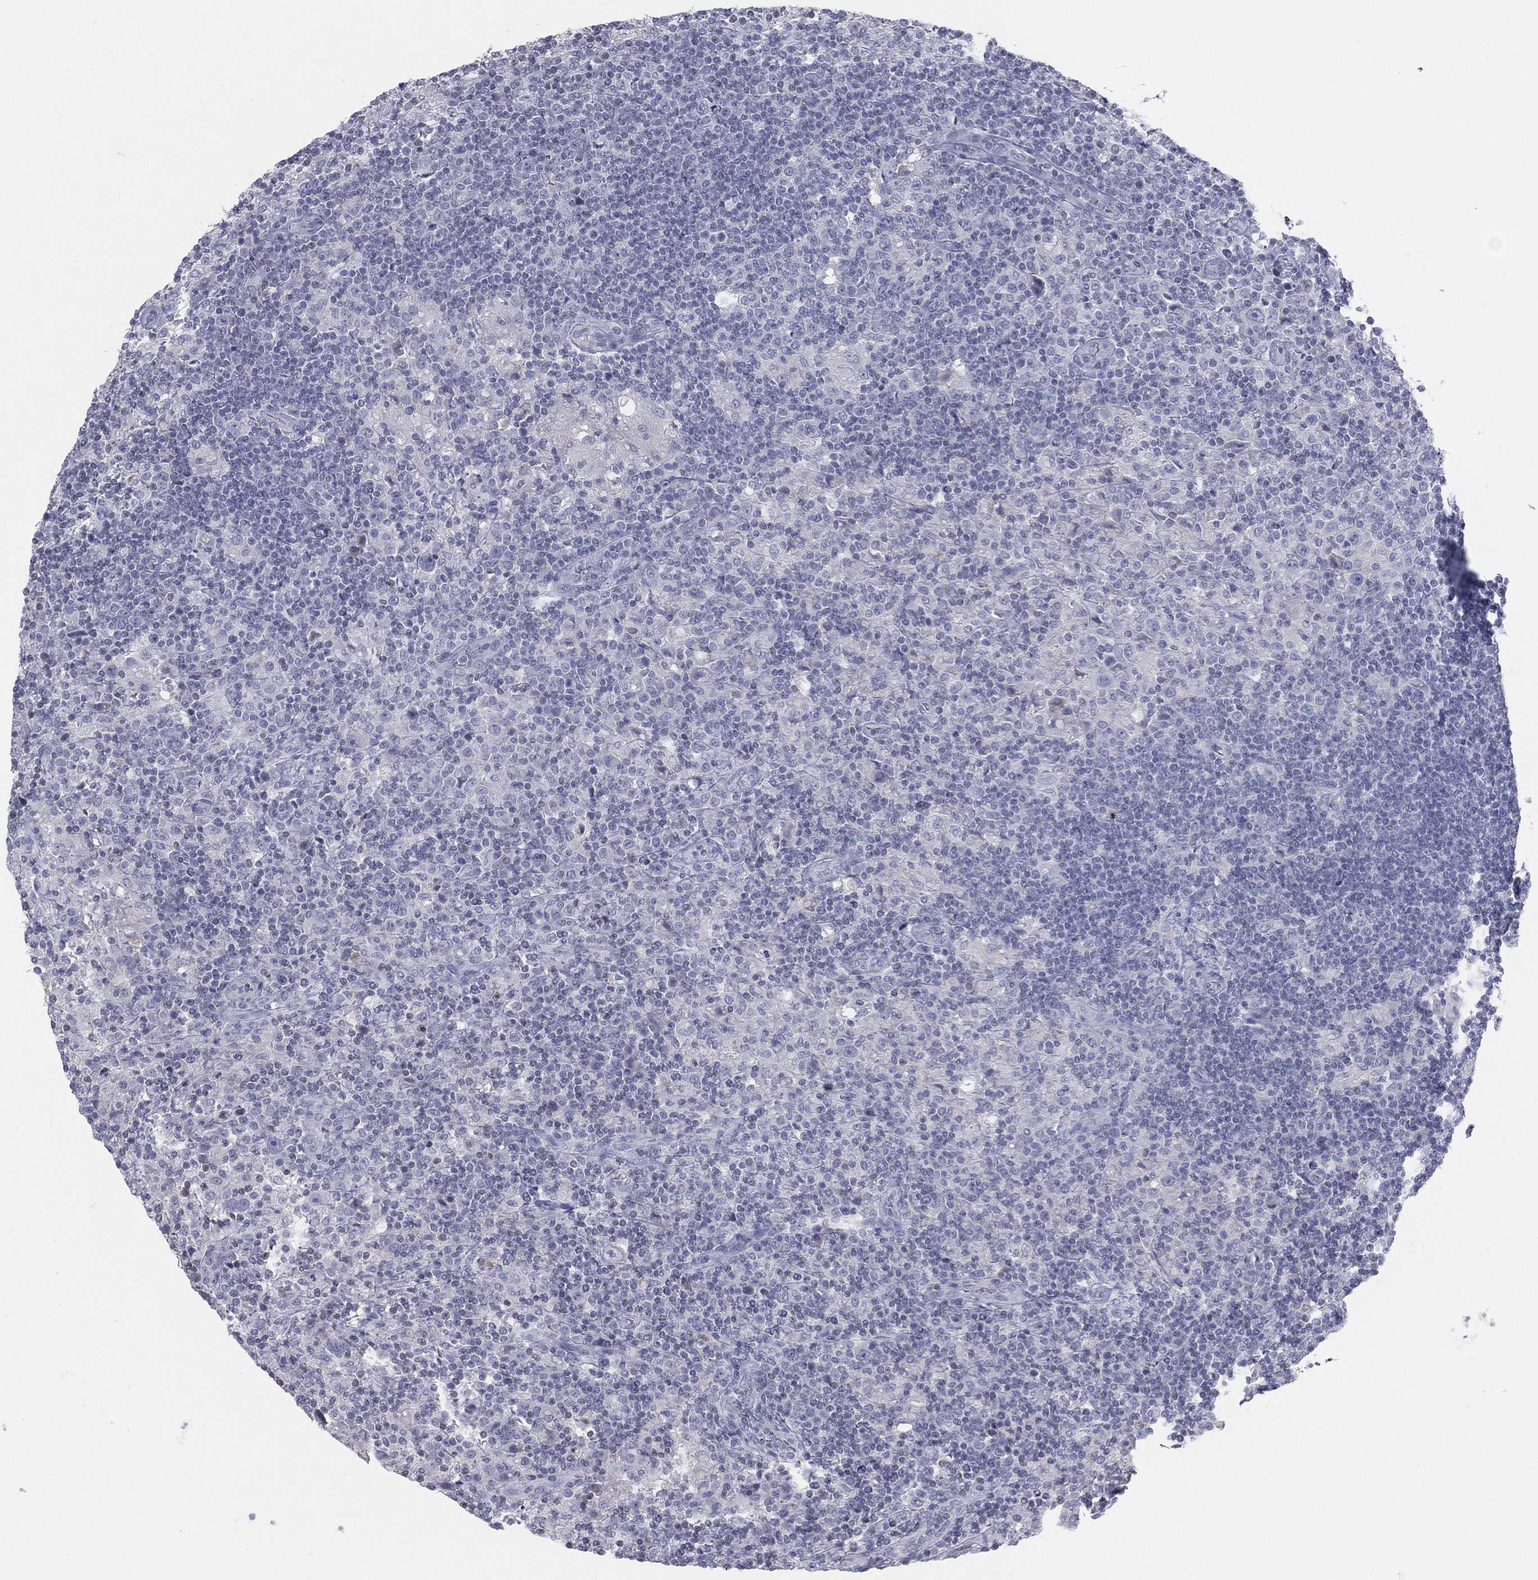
{"staining": {"intensity": "negative", "quantity": "none", "location": "none"}, "tissue": "lymphoma", "cell_type": "Tumor cells", "image_type": "cancer", "snomed": [{"axis": "morphology", "description": "Hodgkin's disease, NOS"}, {"axis": "topography", "description": "Lymph node"}], "caption": "Immunohistochemistry photomicrograph of neoplastic tissue: Hodgkin's disease stained with DAB displays no significant protein positivity in tumor cells.", "gene": "CPT1B", "patient": {"sex": "male", "age": 70}}